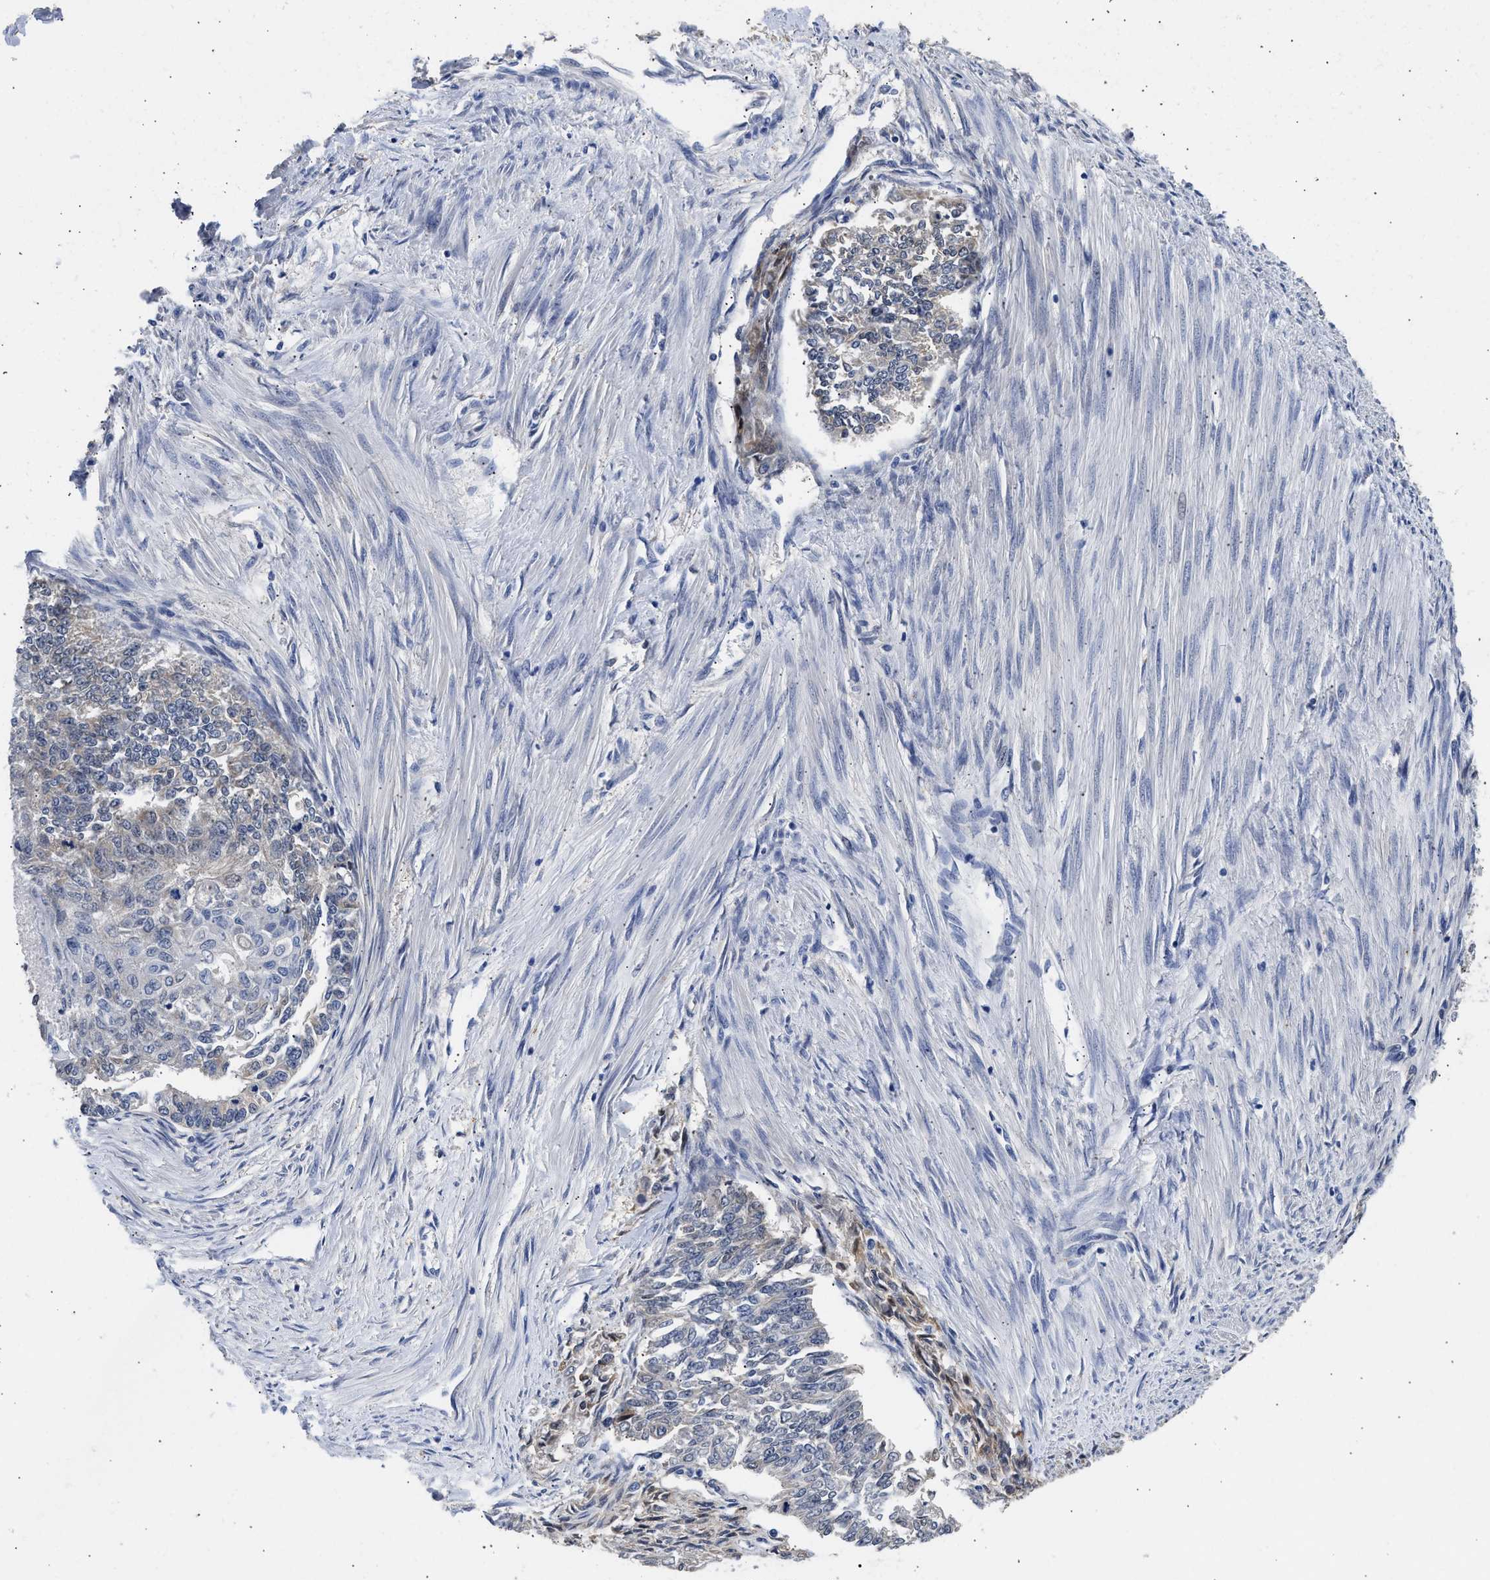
{"staining": {"intensity": "negative", "quantity": "none", "location": "none"}, "tissue": "endometrial cancer", "cell_type": "Tumor cells", "image_type": "cancer", "snomed": [{"axis": "morphology", "description": "Adenocarcinoma, NOS"}, {"axis": "topography", "description": "Endometrium"}], "caption": "High power microscopy photomicrograph of an IHC histopathology image of adenocarcinoma (endometrial), revealing no significant staining in tumor cells.", "gene": "XPO5", "patient": {"sex": "female", "age": 32}}